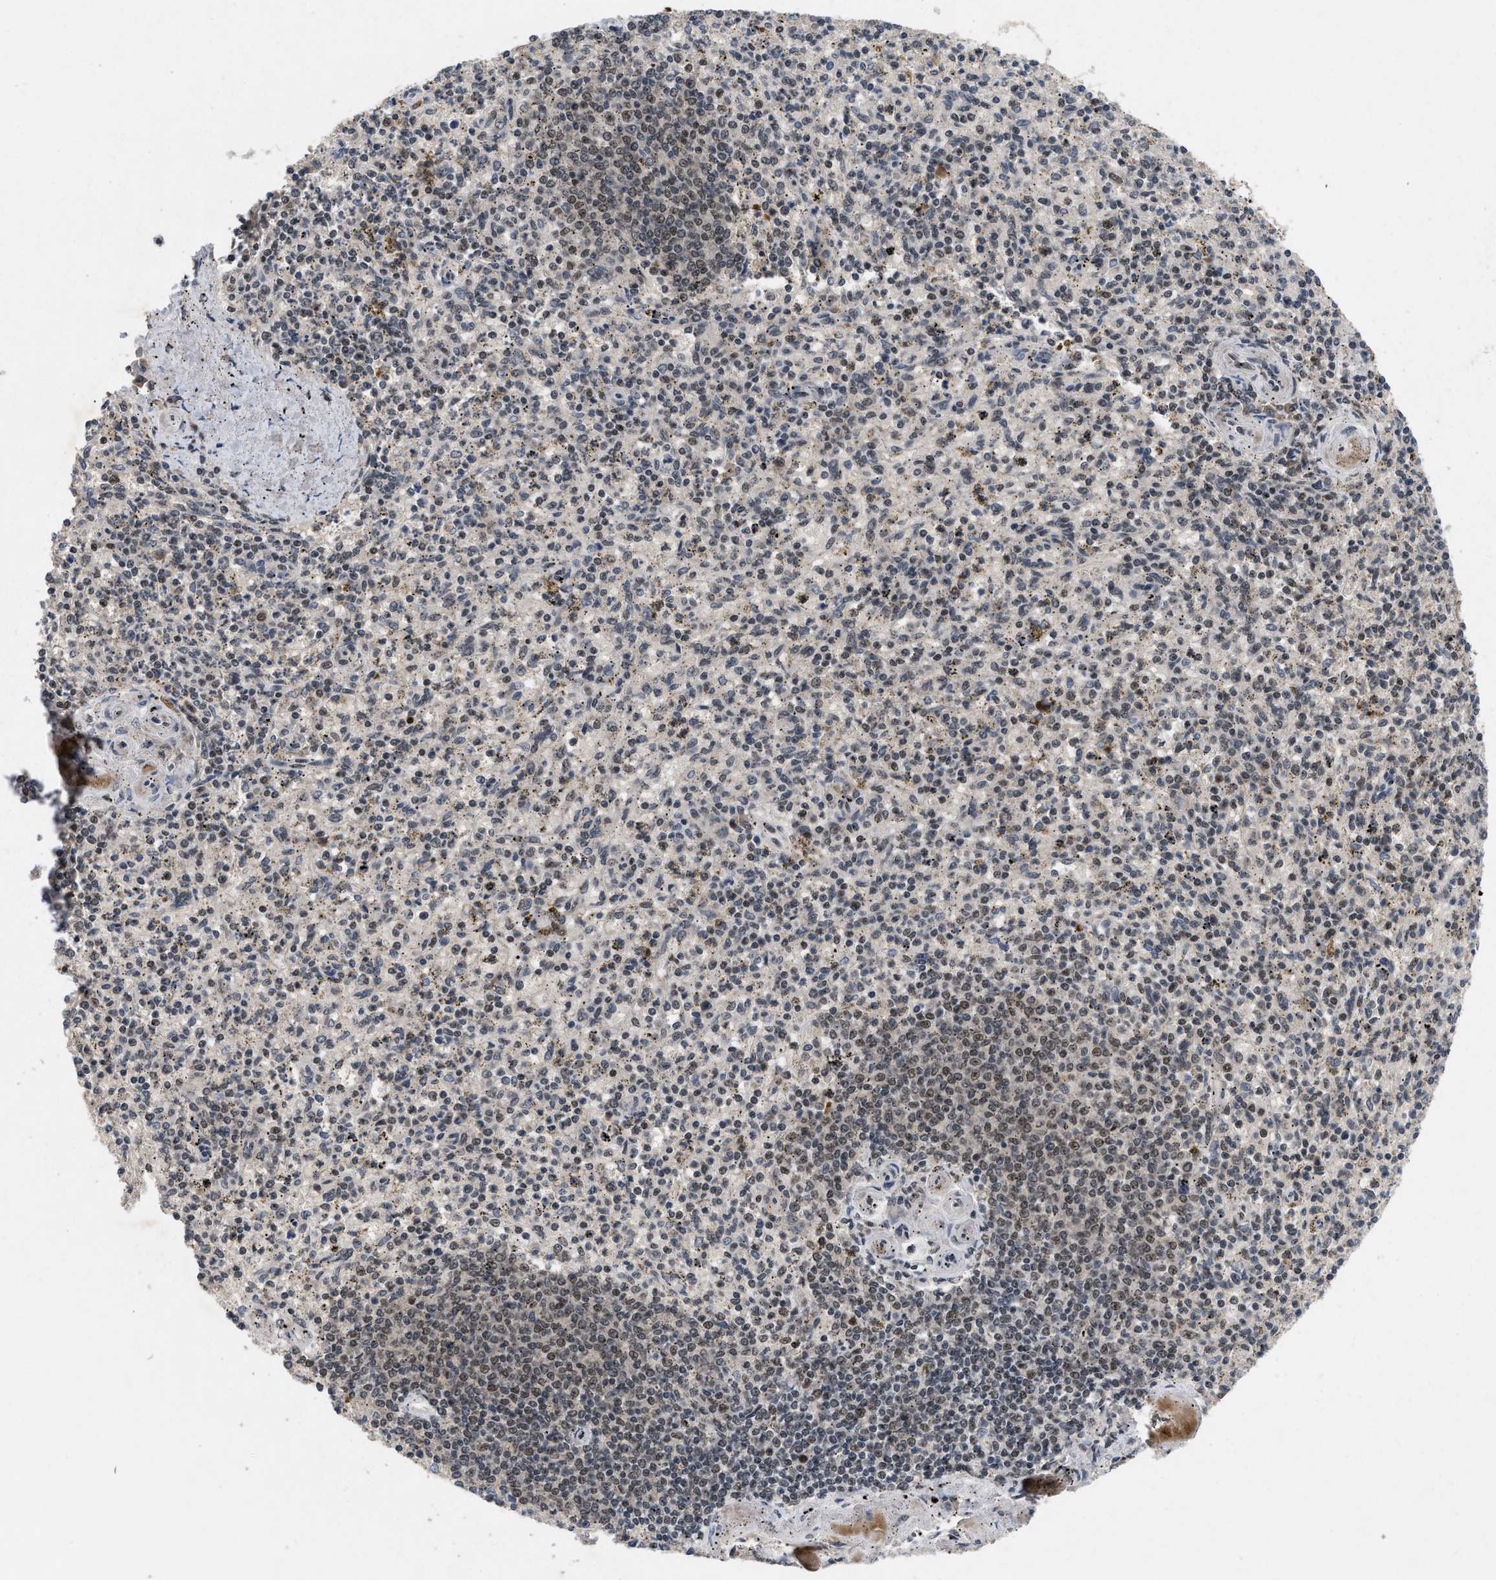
{"staining": {"intensity": "weak", "quantity": "25%-75%", "location": "nuclear"}, "tissue": "spleen", "cell_type": "Cells in red pulp", "image_type": "normal", "snomed": [{"axis": "morphology", "description": "Normal tissue, NOS"}, {"axis": "topography", "description": "Spleen"}], "caption": "The micrograph displays immunohistochemical staining of unremarkable spleen. There is weak nuclear expression is seen in about 25%-75% of cells in red pulp. (DAB (3,3'-diaminobenzidine) = brown stain, brightfield microscopy at high magnification).", "gene": "ZNF346", "patient": {"sex": "male", "age": 72}}